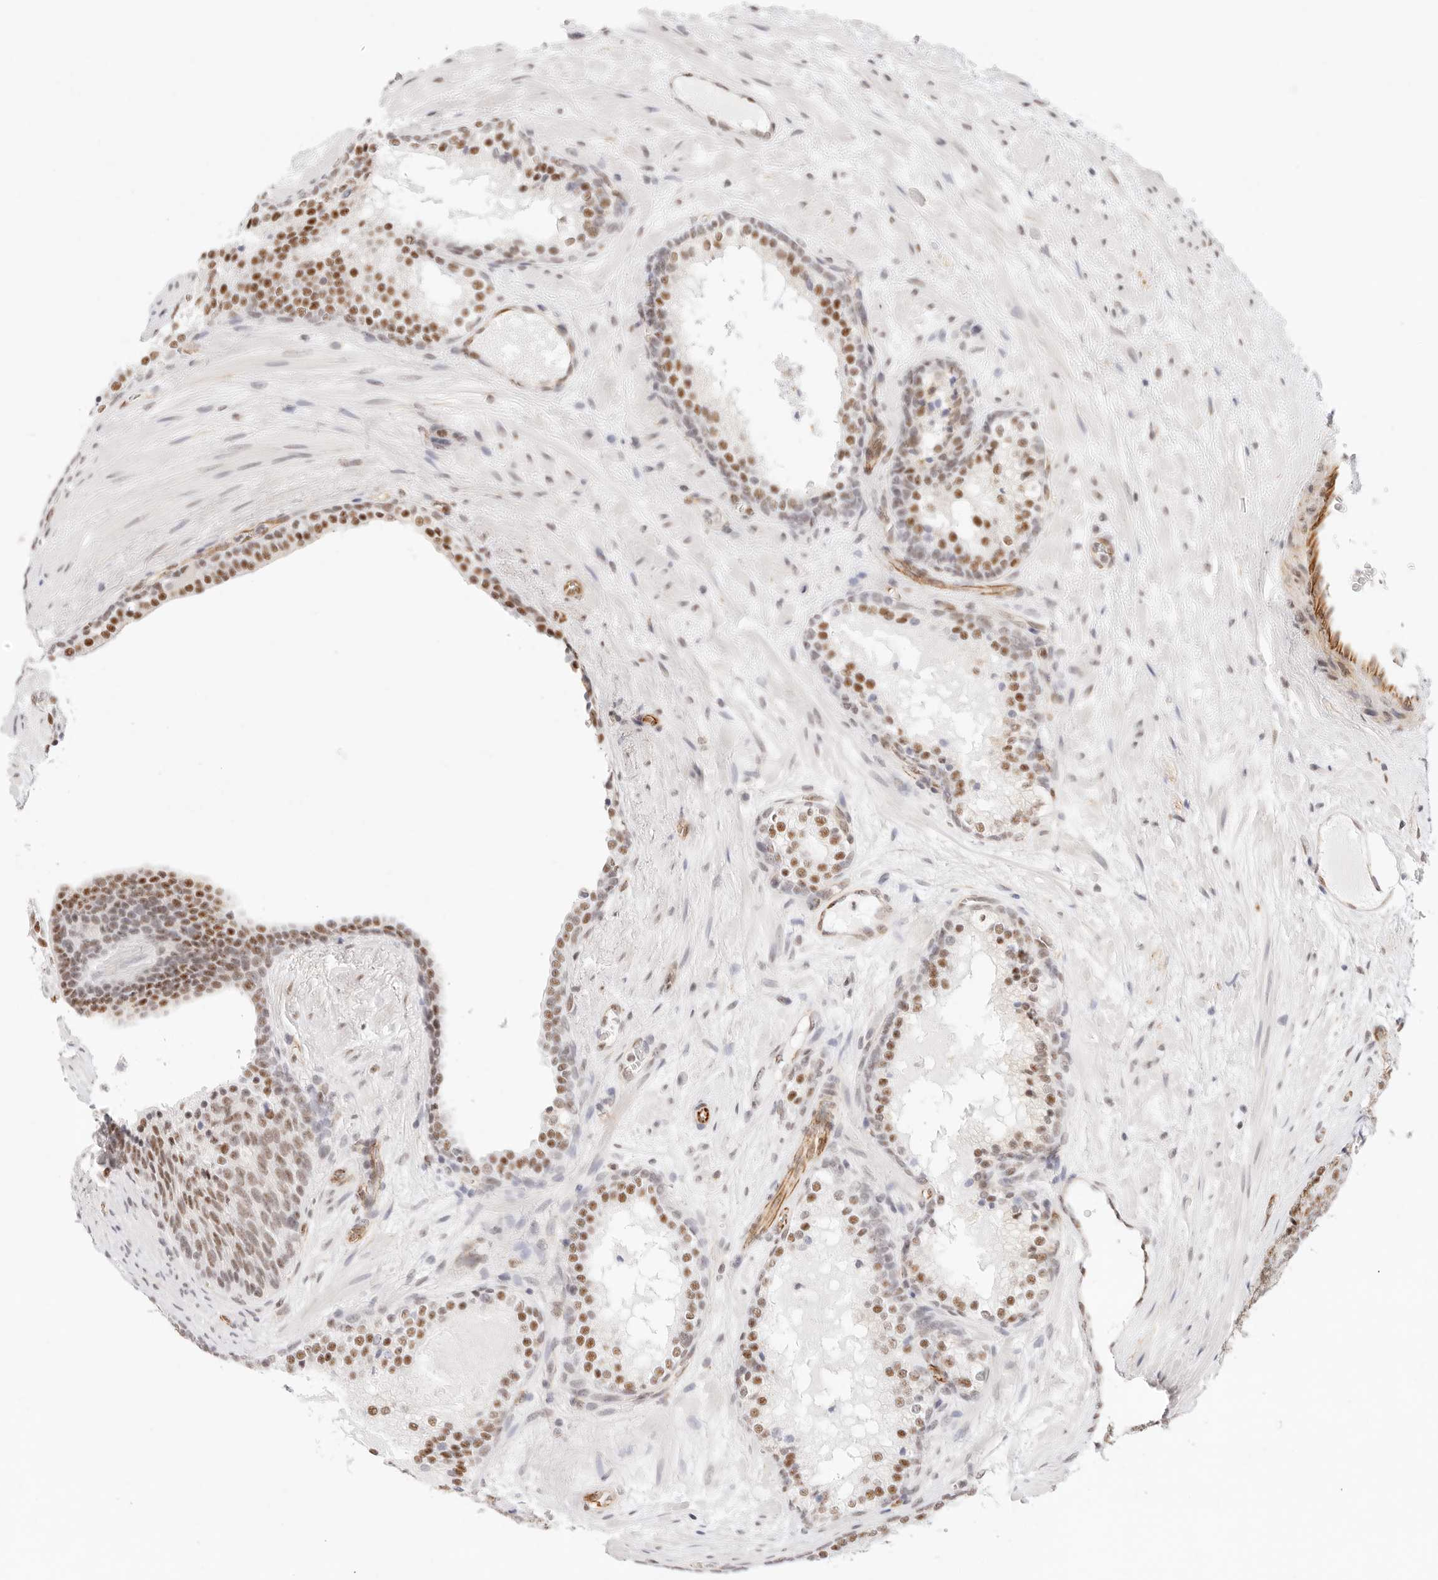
{"staining": {"intensity": "moderate", "quantity": ">75%", "location": "nuclear"}, "tissue": "prostate cancer", "cell_type": "Tumor cells", "image_type": "cancer", "snomed": [{"axis": "morphology", "description": "Adenocarcinoma, High grade"}, {"axis": "topography", "description": "Prostate"}], "caption": "Immunohistochemistry of human prostate high-grade adenocarcinoma shows medium levels of moderate nuclear staining in approximately >75% of tumor cells.", "gene": "ZC3H11A", "patient": {"sex": "male", "age": 56}}